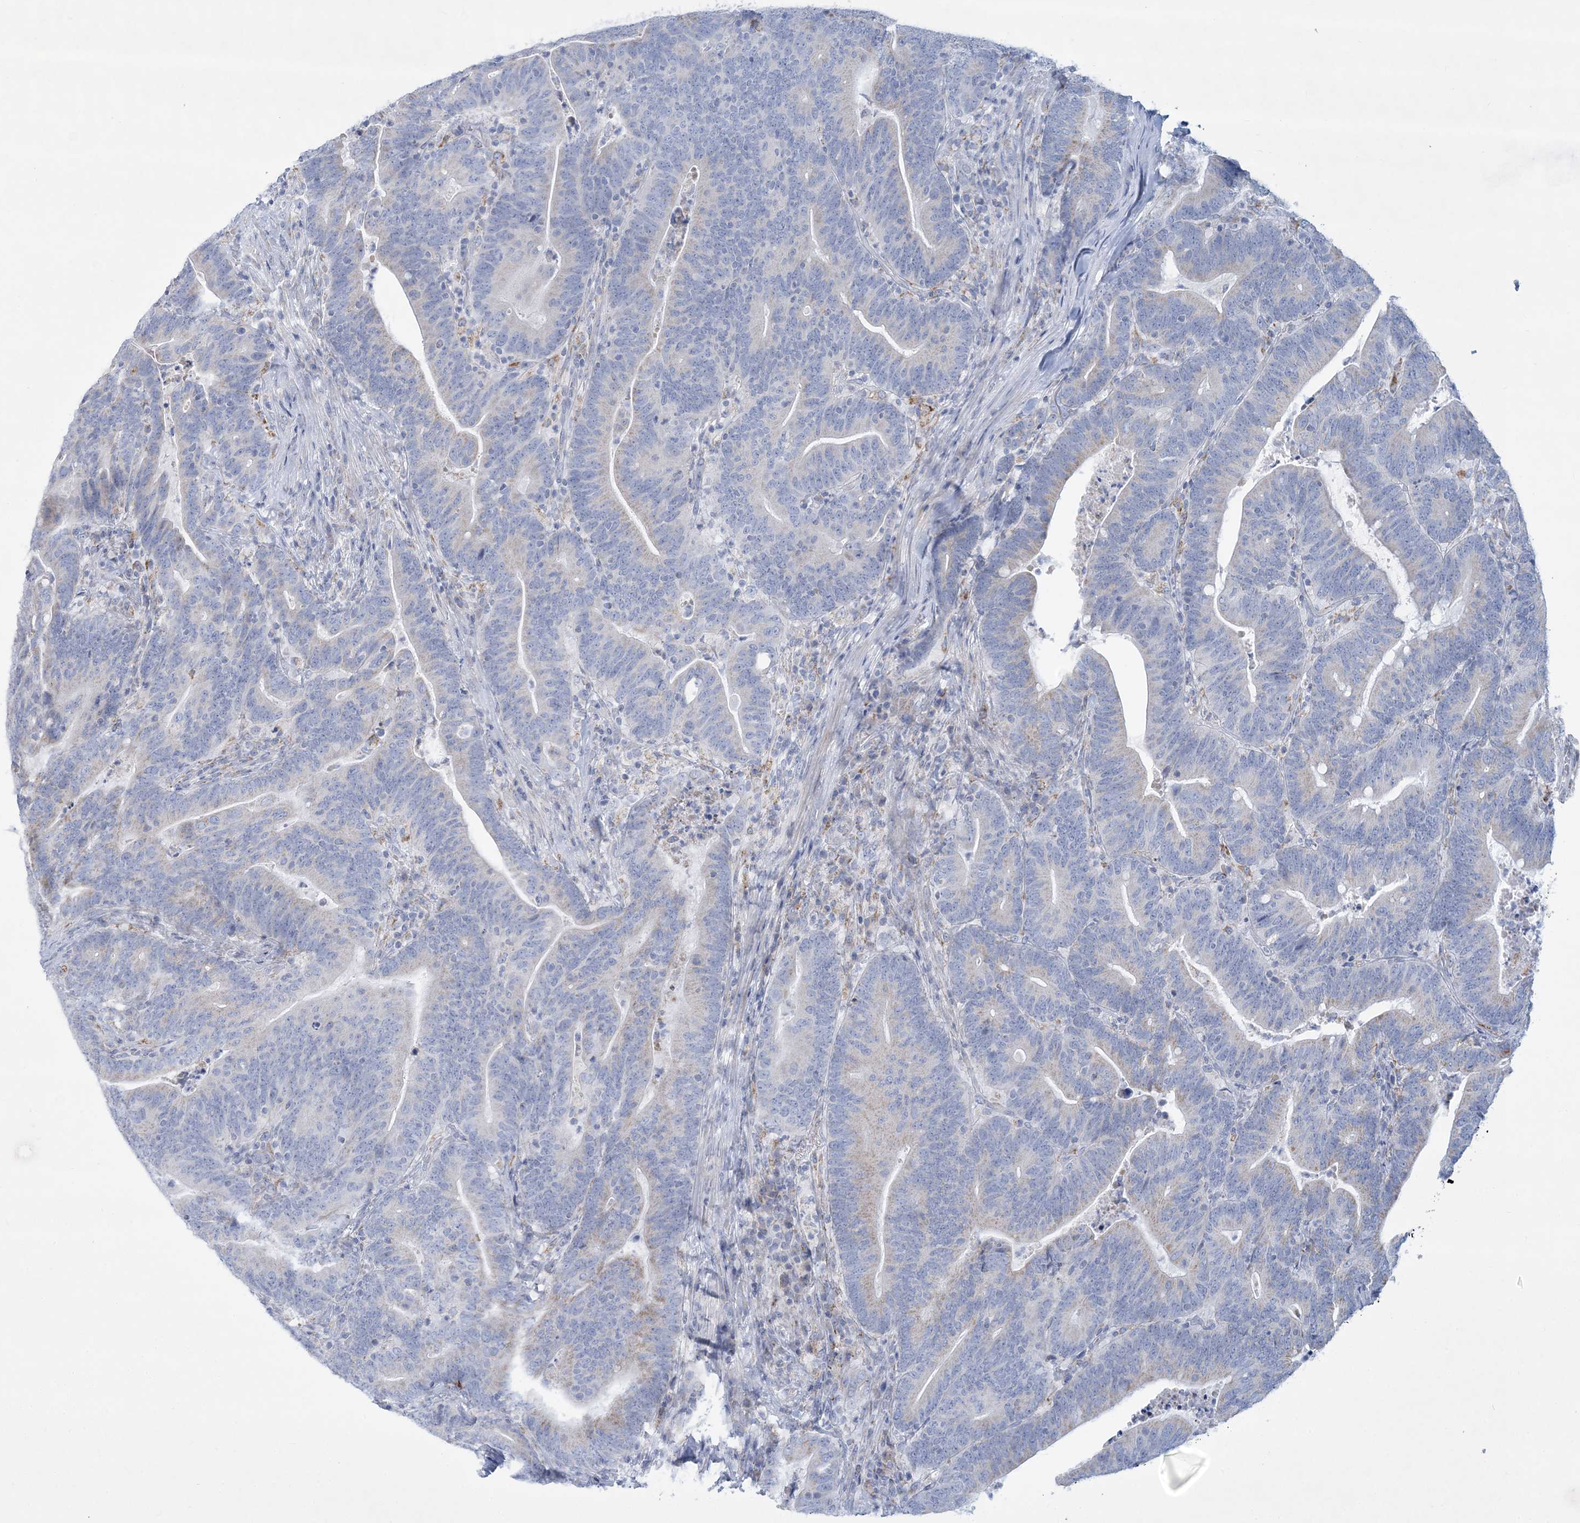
{"staining": {"intensity": "negative", "quantity": "none", "location": "none"}, "tissue": "colorectal cancer", "cell_type": "Tumor cells", "image_type": "cancer", "snomed": [{"axis": "morphology", "description": "Adenocarcinoma, NOS"}, {"axis": "topography", "description": "Colon"}], "caption": "High power microscopy micrograph of an immunohistochemistry micrograph of colorectal cancer, revealing no significant positivity in tumor cells.", "gene": "TBC1D7", "patient": {"sex": "female", "age": 67}}